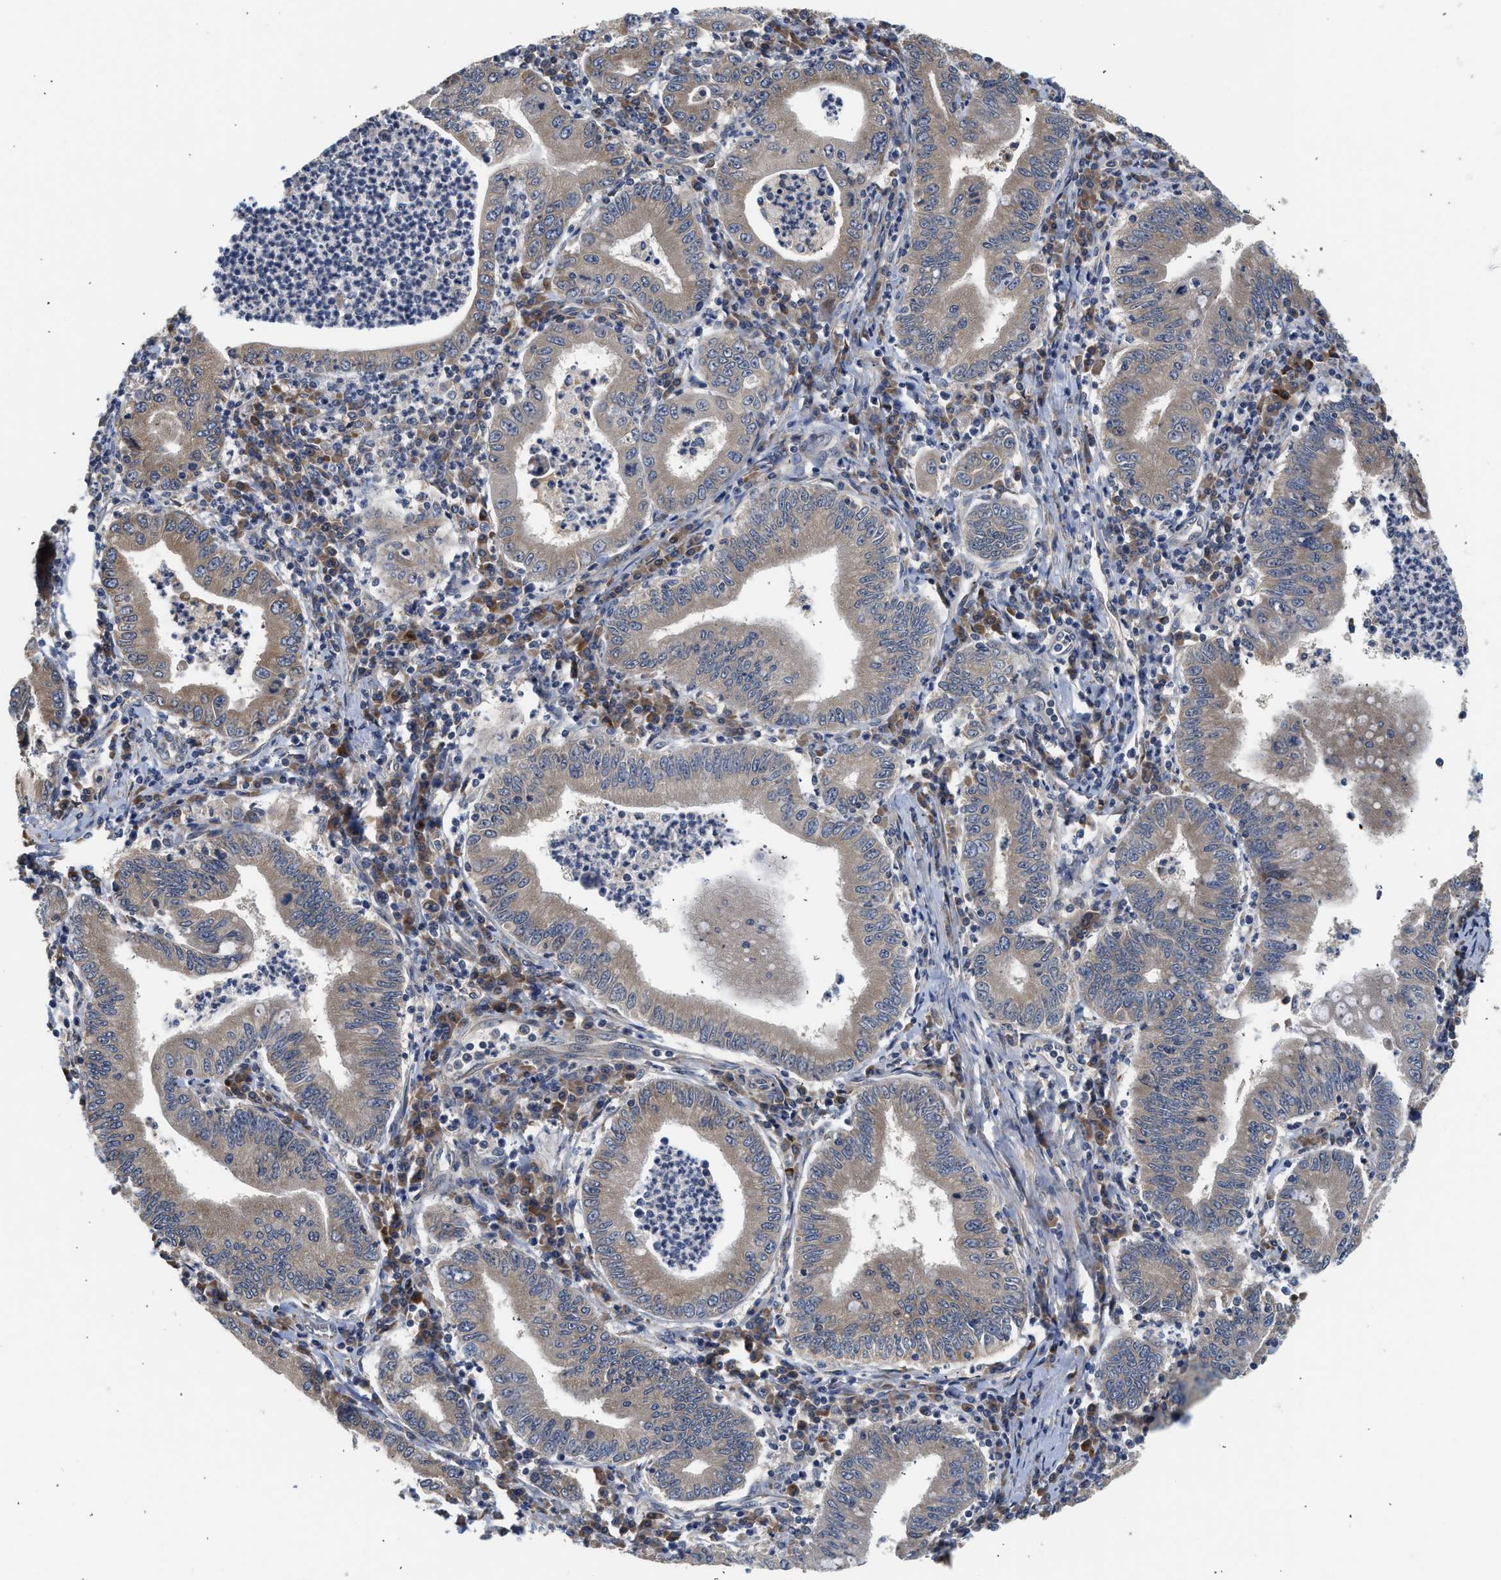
{"staining": {"intensity": "weak", "quantity": ">75%", "location": "cytoplasmic/membranous"}, "tissue": "stomach cancer", "cell_type": "Tumor cells", "image_type": "cancer", "snomed": [{"axis": "morphology", "description": "Normal tissue, NOS"}, {"axis": "morphology", "description": "Adenocarcinoma, NOS"}, {"axis": "topography", "description": "Esophagus"}, {"axis": "topography", "description": "Stomach, upper"}, {"axis": "topography", "description": "Peripheral nerve tissue"}], "caption": "Immunohistochemical staining of human stomach cancer displays weak cytoplasmic/membranous protein positivity in approximately >75% of tumor cells.", "gene": "POLG2", "patient": {"sex": "male", "age": 62}}